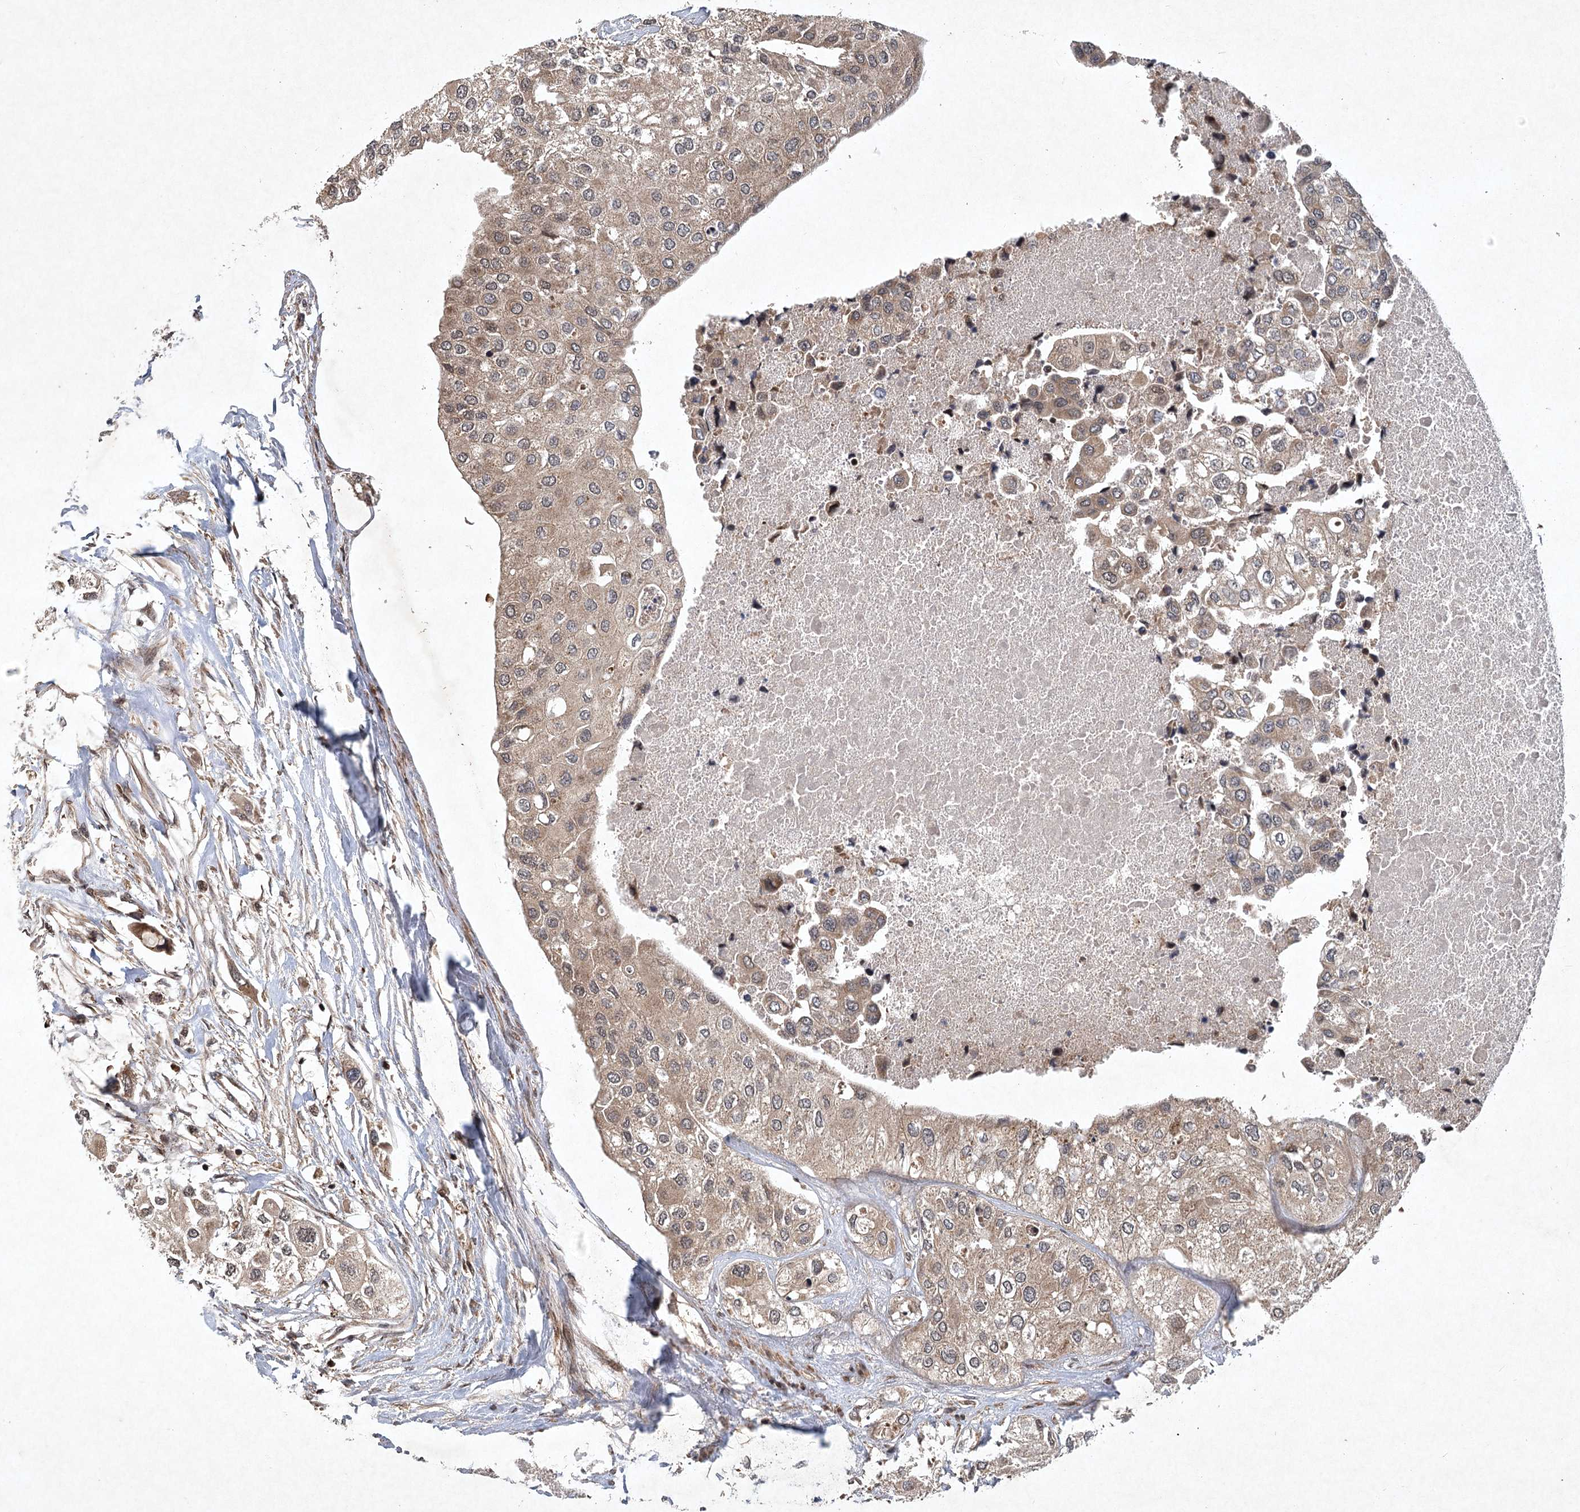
{"staining": {"intensity": "weak", "quantity": ">75%", "location": "cytoplasmic/membranous"}, "tissue": "urothelial cancer", "cell_type": "Tumor cells", "image_type": "cancer", "snomed": [{"axis": "morphology", "description": "Urothelial carcinoma, High grade"}, {"axis": "topography", "description": "Urinary bladder"}], "caption": "The histopathology image exhibits immunohistochemical staining of high-grade urothelial carcinoma. There is weak cytoplasmic/membranous positivity is identified in about >75% of tumor cells.", "gene": "INSIG2", "patient": {"sex": "male", "age": 64}}